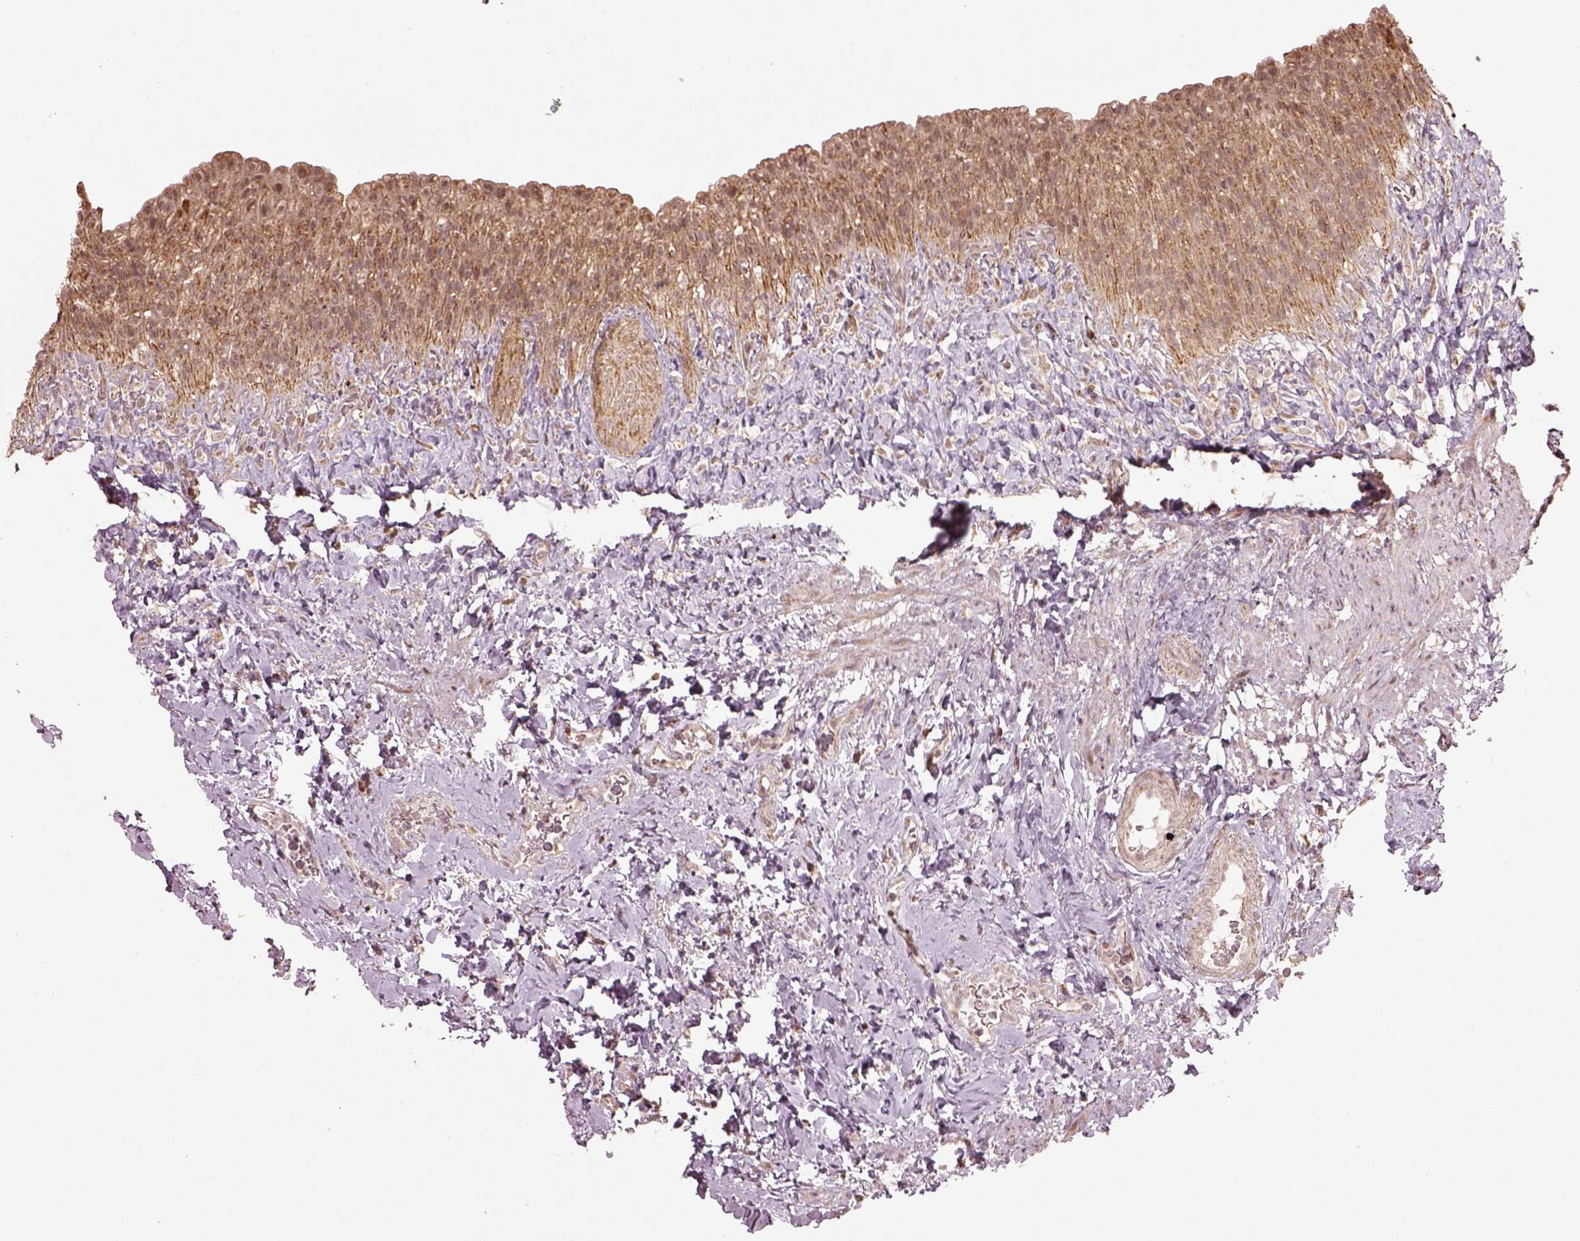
{"staining": {"intensity": "moderate", "quantity": ">75%", "location": "cytoplasmic/membranous"}, "tissue": "urinary bladder", "cell_type": "Urothelial cells", "image_type": "normal", "snomed": [{"axis": "morphology", "description": "Normal tissue, NOS"}, {"axis": "topography", "description": "Urinary bladder"}], "caption": "Approximately >75% of urothelial cells in unremarkable human urinary bladder reveal moderate cytoplasmic/membranous protein staining as visualized by brown immunohistochemical staining.", "gene": "SEL1L3", "patient": {"sex": "male", "age": 76}}